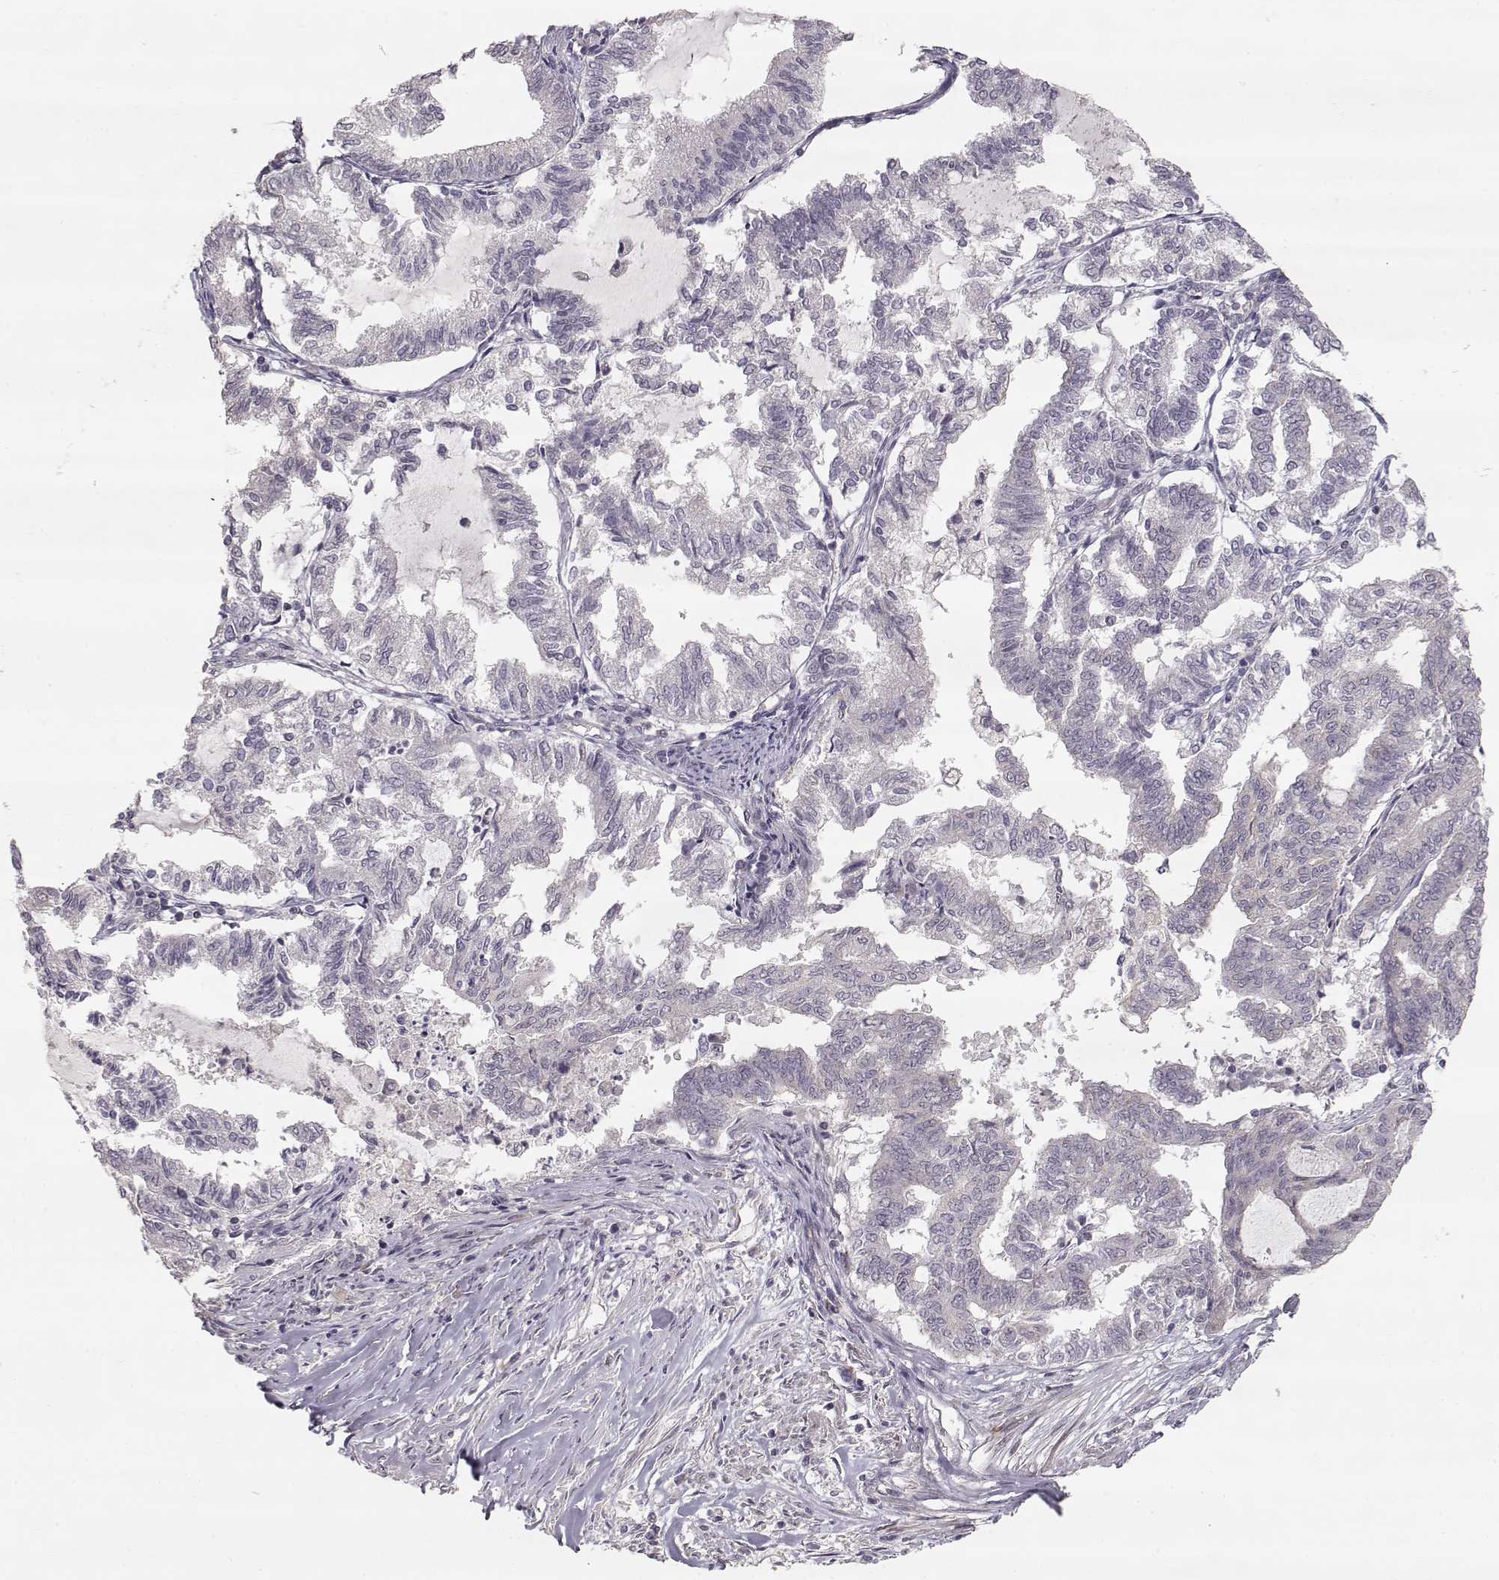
{"staining": {"intensity": "negative", "quantity": "none", "location": "none"}, "tissue": "endometrial cancer", "cell_type": "Tumor cells", "image_type": "cancer", "snomed": [{"axis": "morphology", "description": "Adenocarcinoma, NOS"}, {"axis": "topography", "description": "Endometrium"}], "caption": "Tumor cells show no significant positivity in endometrial cancer. The staining was performed using DAB to visualize the protein expression in brown, while the nuclei were stained in blue with hematoxylin (Magnification: 20x).", "gene": "PNMT", "patient": {"sex": "female", "age": 79}}